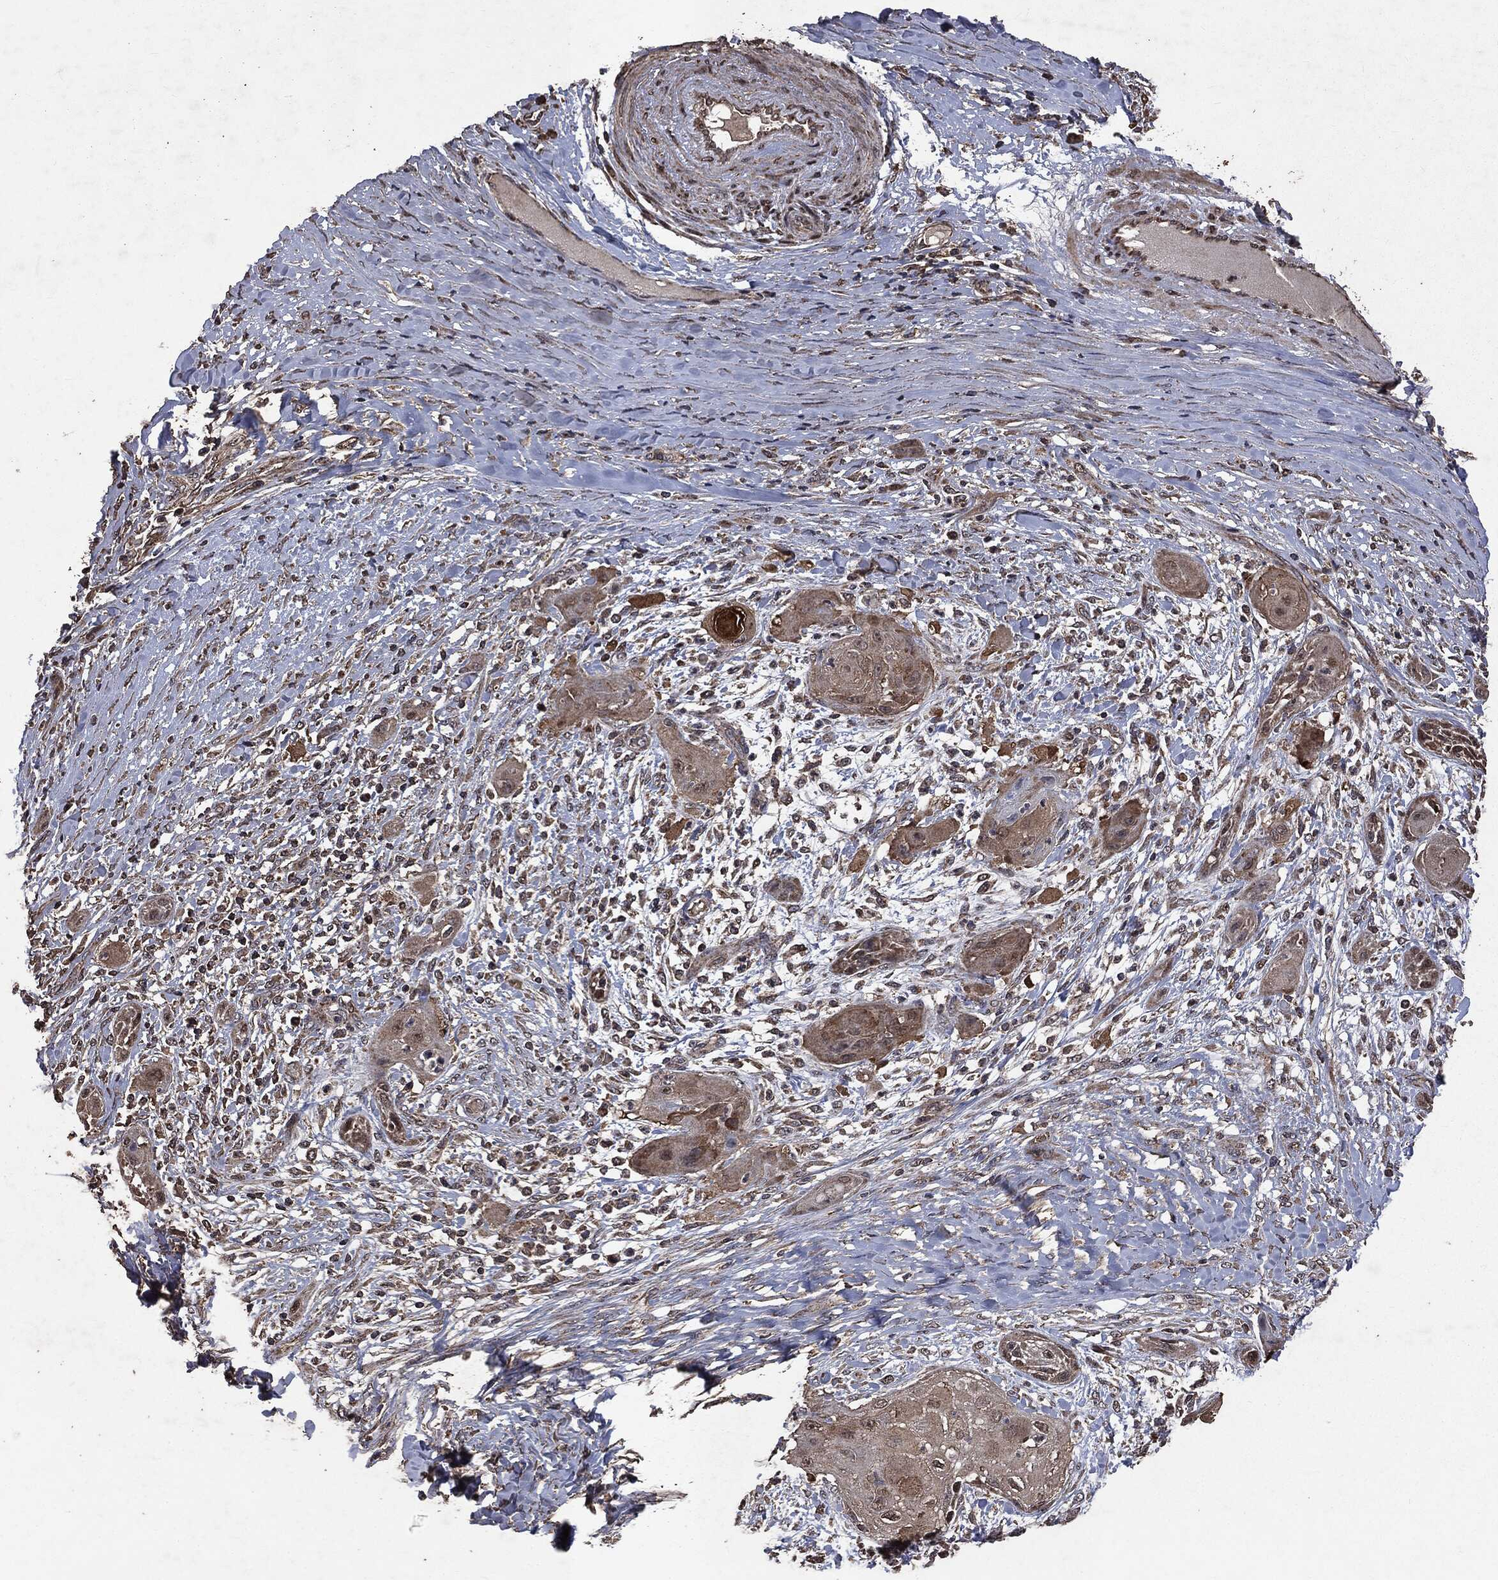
{"staining": {"intensity": "weak", "quantity": ">75%", "location": "cytoplasmic/membranous"}, "tissue": "skin cancer", "cell_type": "Tumor cells", "image_type": "cancer", "snomed": [{"axis": "morphology", "description": "Squamous cell carcinoma, NOS"}, {"axis": "topography", "description": "Skin"}], "caption": "This histopathology image demonstrates skin cancer (squamous cell carcinoma) stained with immunohistochemistry to label a protein in brown. The cytoplasmic/membranous of tumor cells show weak positivity for the protein. Nuclei are counter-stained blue.", "gene": "PPP6R2", "patient": {"sex": "male", "age": 62}}